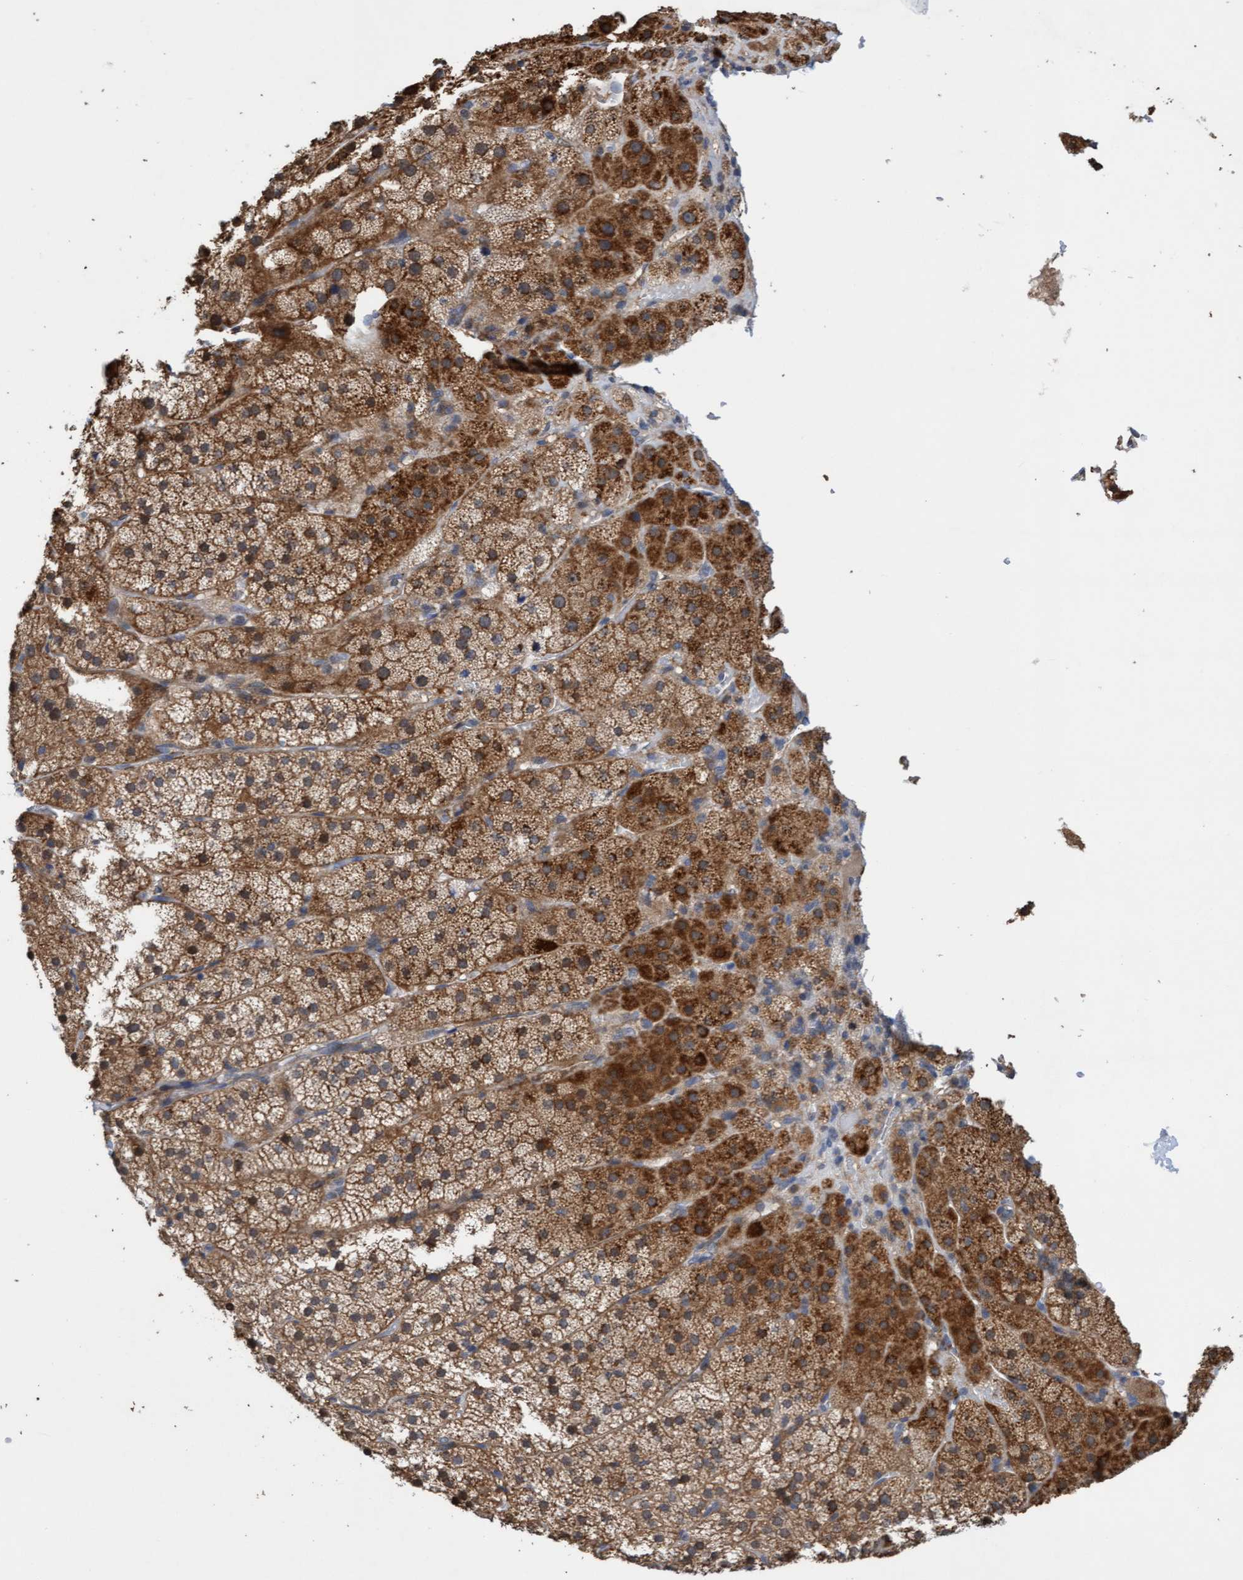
{"staining": {"intensity": "moderate", "quantity": ">75%", "location": "cytoplasmic/membranous"}, "tissue": "adrenal gland", "cell_type": "Glandular cells", "image_type": "normal", "snomed": [{"axis": "morphology", "description": "Normal tissue, NOS"}, {"axis": "topography", "description": "Adrenal gland"}], "caption": "IHC of normal adrenal gland exhibits medium levels of moderate cytoplasmic/membranous expression in approximately >75% of glandular cells.", "gene": "ITFG1", "patient": {"sex": "female", "age": 44}}